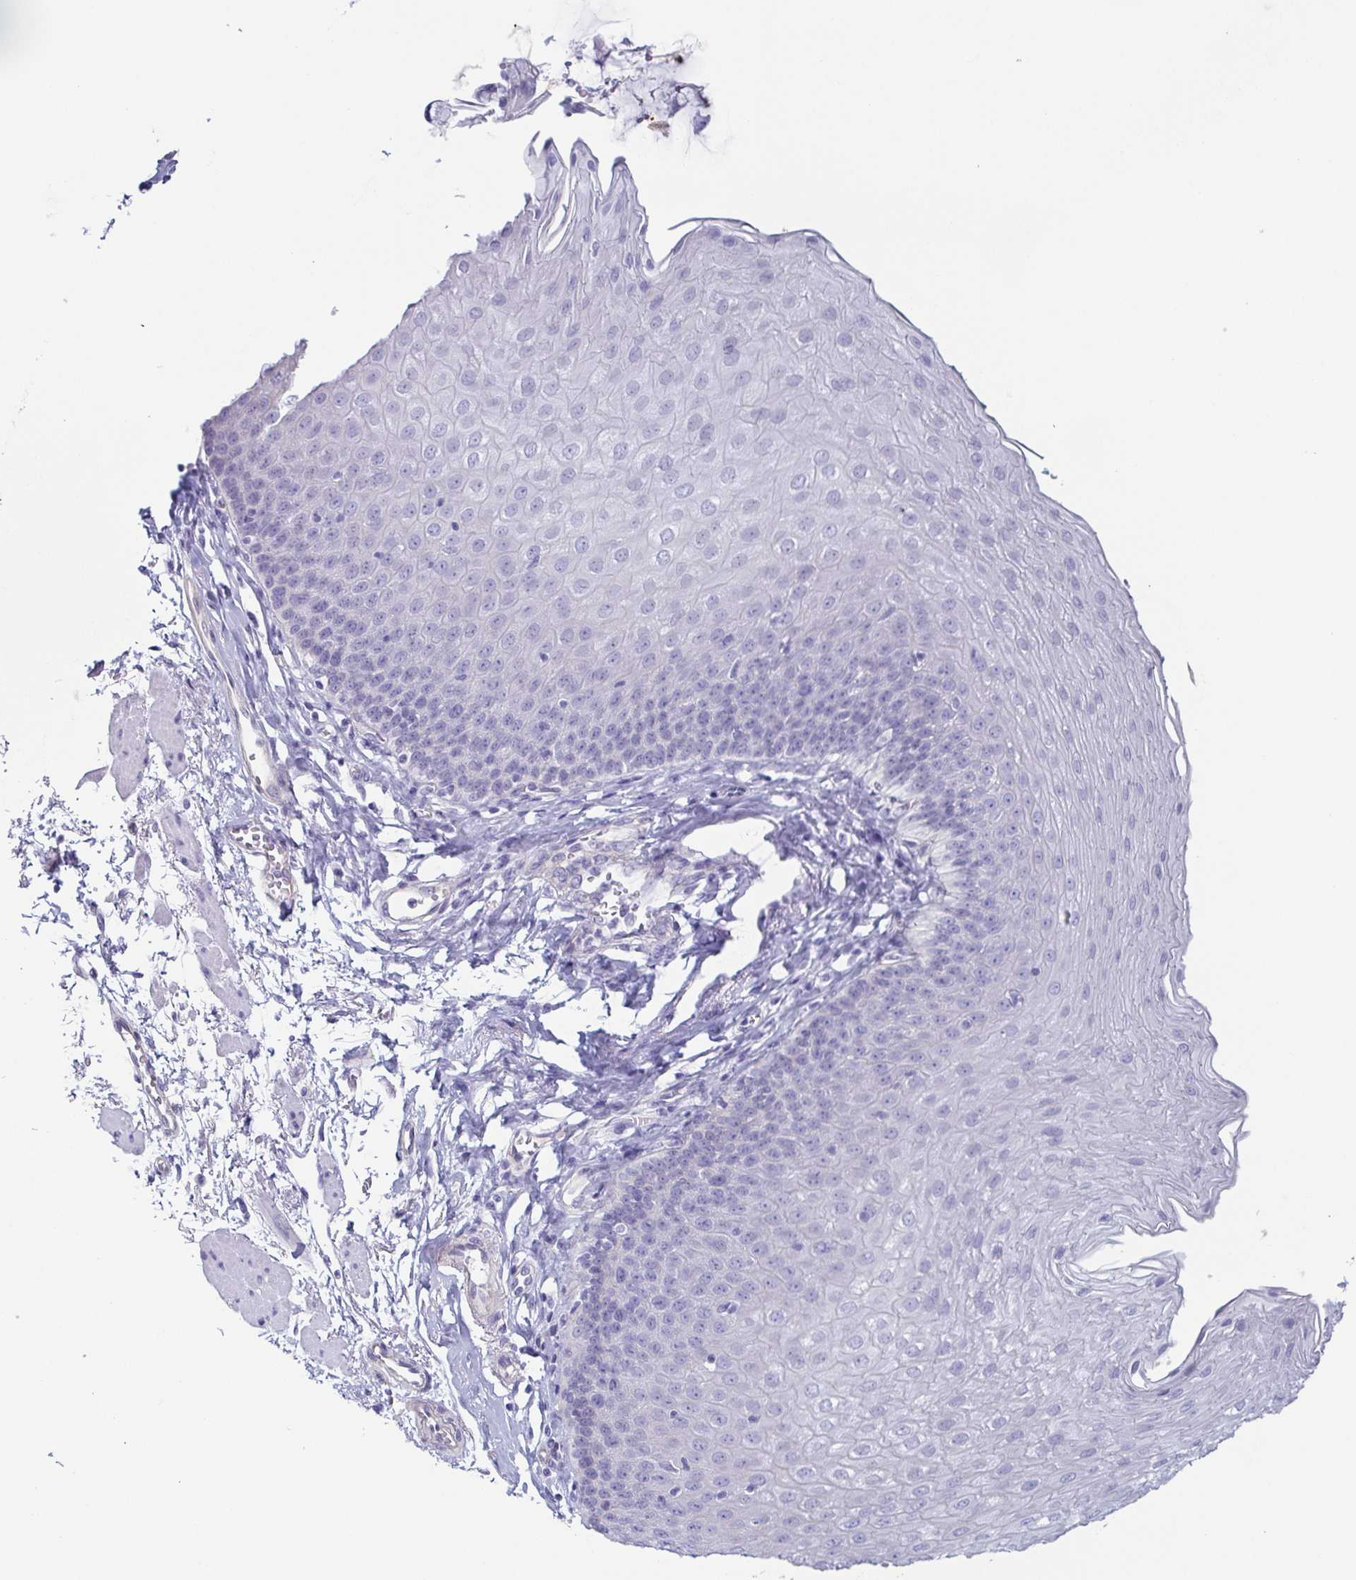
{"staining": {"intensity": "negative", "quantity": "none", "location": "none"}, "tissue": "esophagus", "cell_type": "Squamous epithelial cells", "image_type": "normal", "snomed": [{"axis": "morphology", "description": "Normal tissue, NOS"}, {"axis": "topography", "description": "Esophagus"}], "caption": "This photomicrograph is of benign esophagus stained with immunohistochemistry (IHC) to label a protein in brown with the nuclei are counter-stained blue. There is no expression in squamous epithelial cells. The staining was performed using DAB (3,3'-diaminobenzidine) to visualize the protein expression in brown, while the nuclei were stained in blue with hematoxylin (Magnification: 20x).", "gene": "ENSG00000275778", "patient": {"sex": "female", "age": 81}}